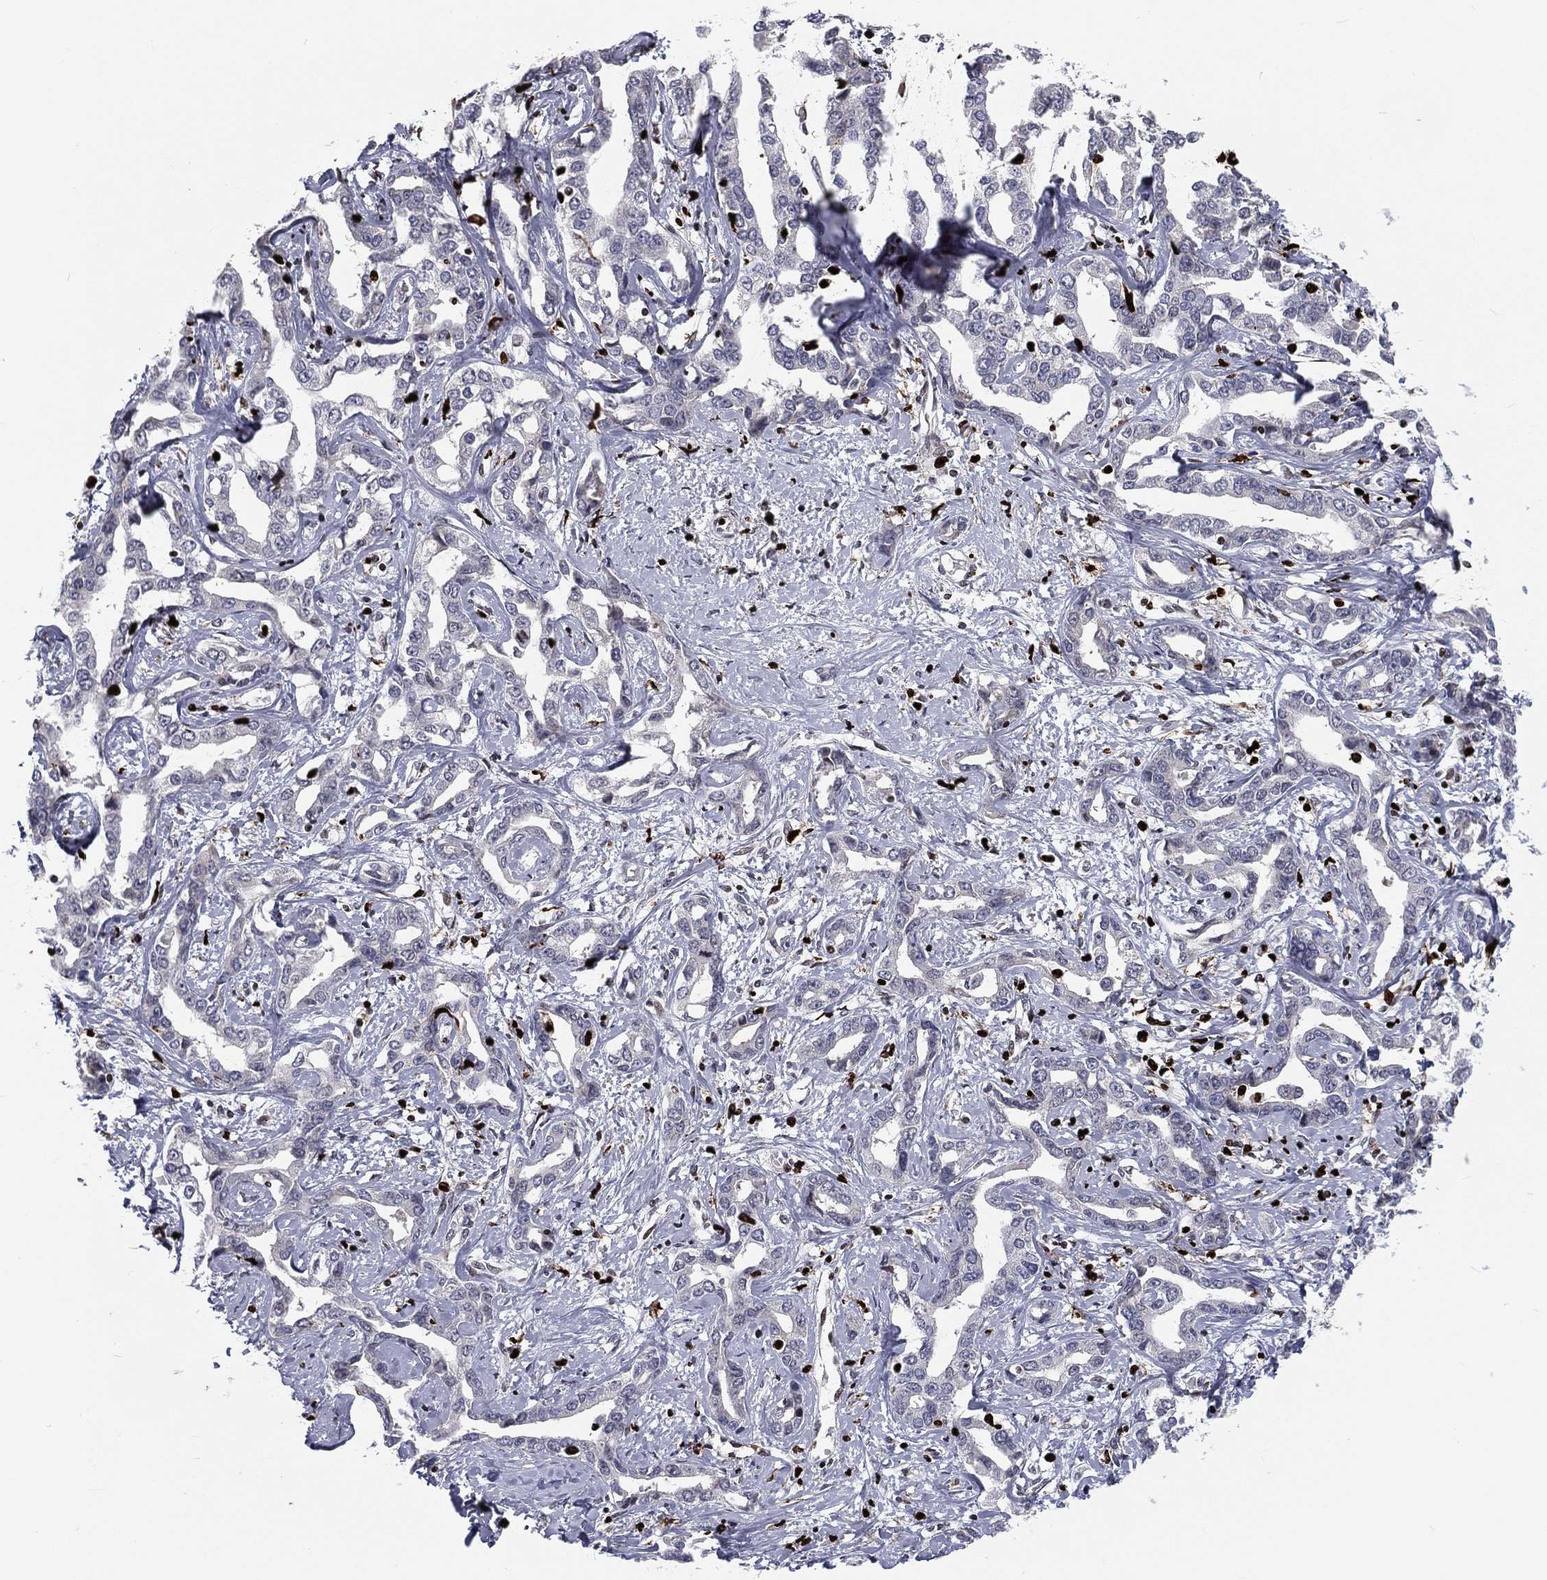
{"staining": {"intensity": "negative", "quantity": "none", "location": "none"}, "tissue": "liver cancer", "cell_type": "Tumor cells", "image_type": "cancer", "snomed": [{"axis": "morphology", "description": "Cholangiocarcinoma"}, {"axis": "topography", "description": "Liver"}], "caption": "Immunohistochemistry (IHC) histopathology image of human liver cancer (cholangiocarcinoma) stained for a protein (brown), which displays no staining in tumor cells.", "gene": "MNDA", "patient": {"sex": "male", "age": 59}}